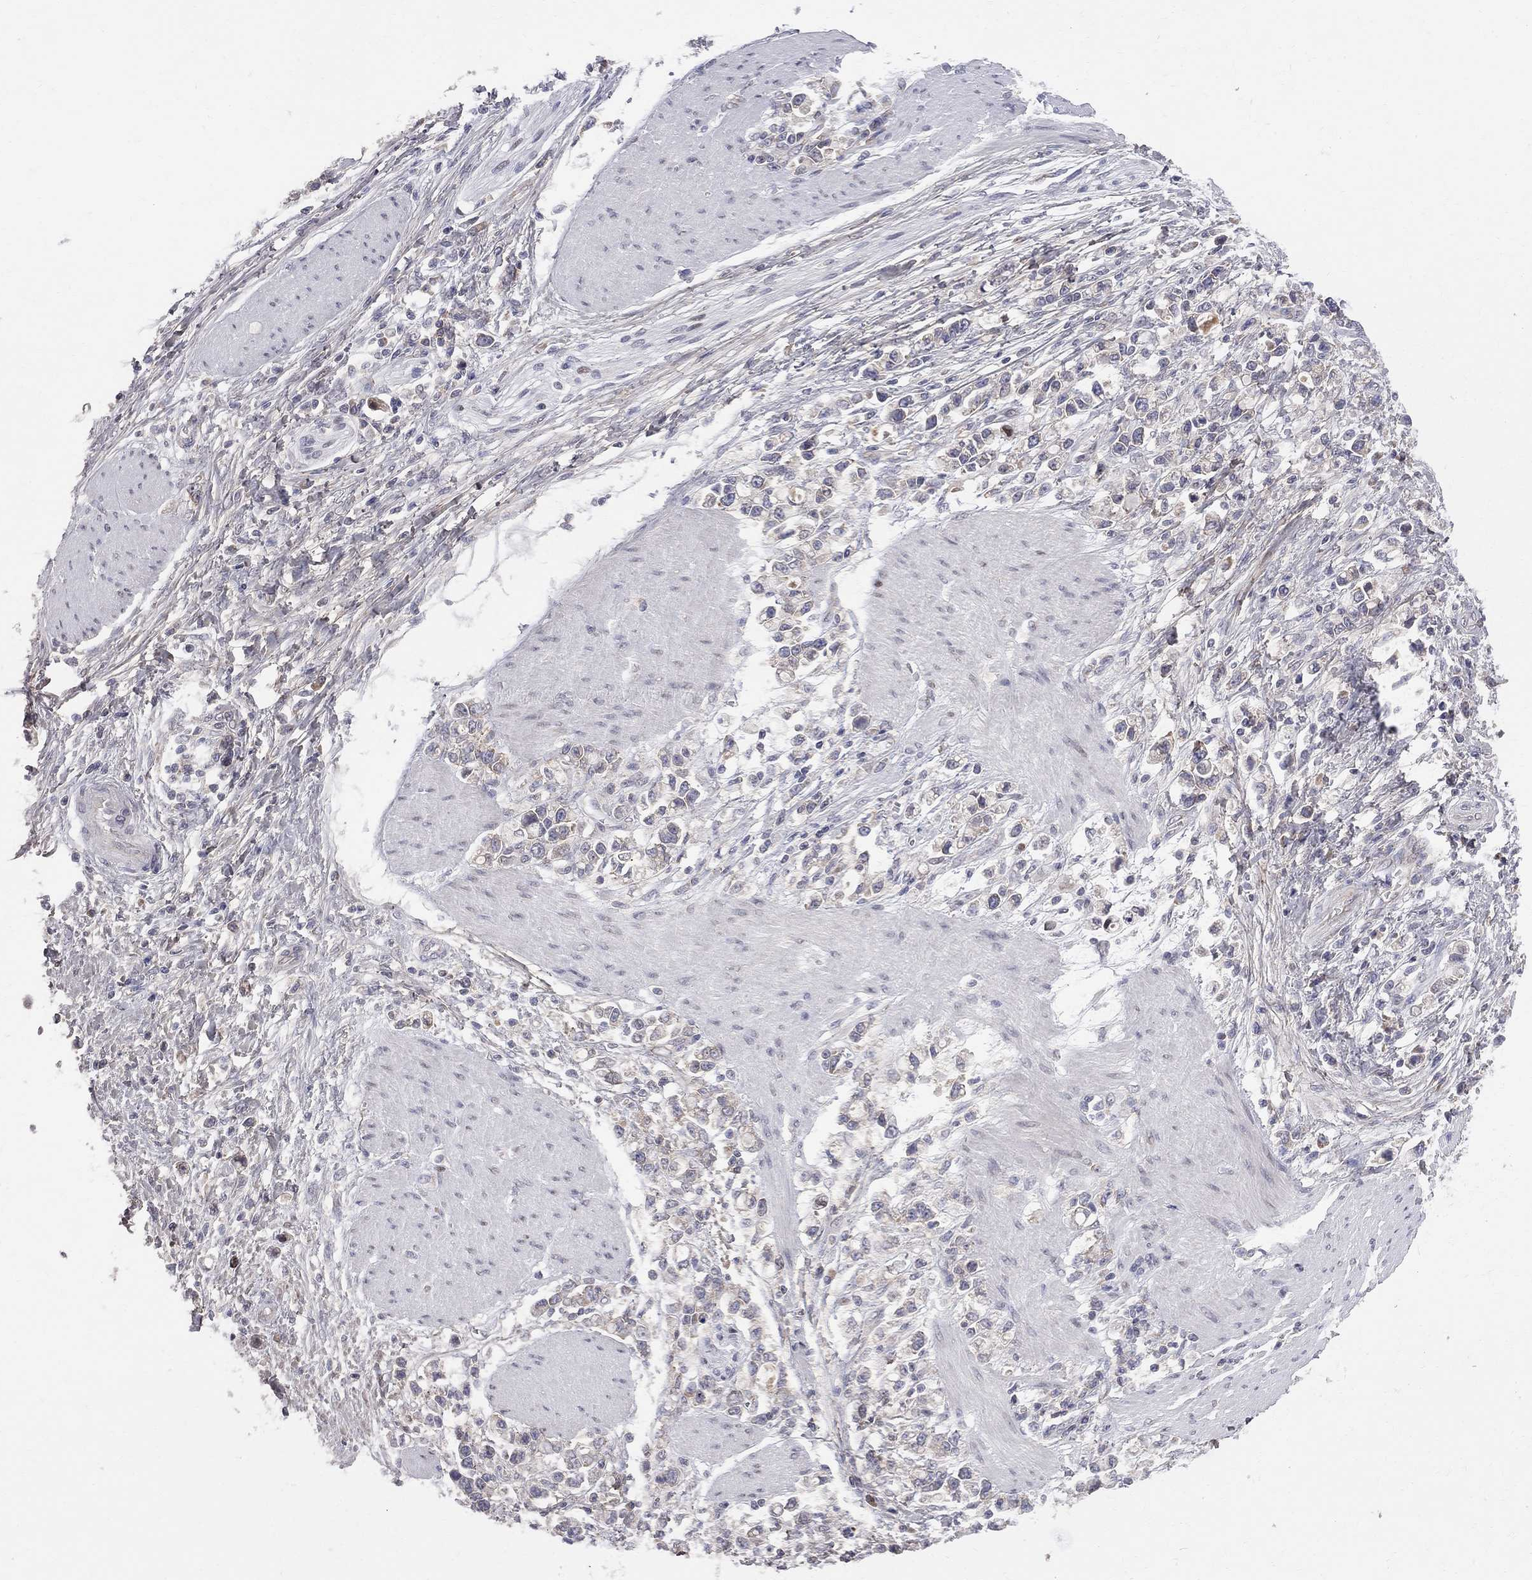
{"staining": {"intensity": "negative", "quantity": "none", "location": "none"}, "tissue": "stomach cancer", "cell_type": "Tumor cells", "image_type": "cancer", "snomed": [{"axis": "morphology", "description": "Adenocarcinoma, NOS"}, {"axis": "topography", "description": "Stomach"}], "caption": "IHC of adenocarcinoma (stomach) exhibits no expression in tumor cells.", "gene": "CNOT11", "patient": {"sex": "male", "age": 63}}